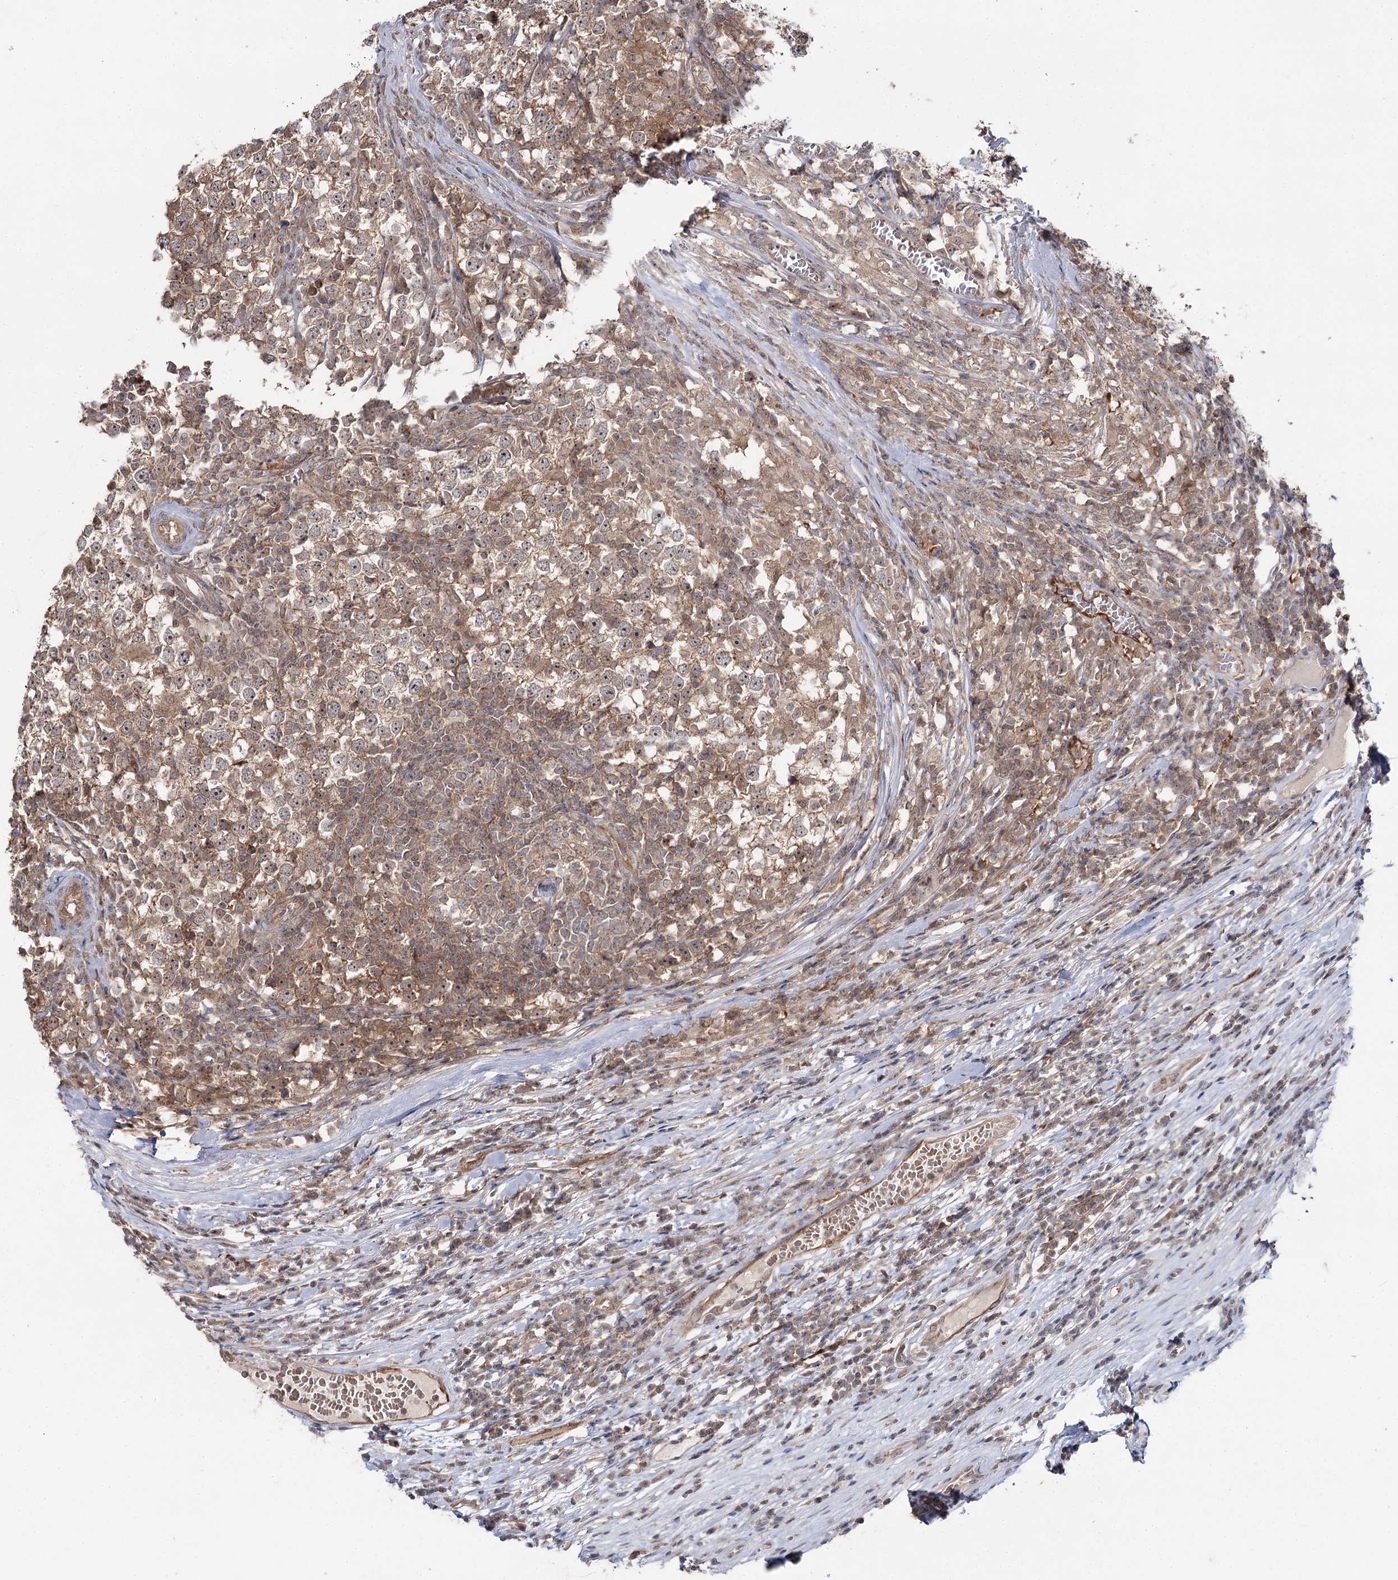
{"staining": {"intensity": "moderate", "quantity": ">75%", "location": "cytoplasmic/membranous"}, "tissue": "testis cancer", "cell_type": "Tumor cells", "image_type": "cancer", "snomed": [{"axis": "morphology", "description": "Seminoma, NOS"}, {"axis": "topography", "description": "Testis"}], "caption": "Testis cancer was stained to show a protein in brown. There is medium levels of moderate cytoplasmic/membranous positivity in approximately >75% of tumor cells.", "gene": "WDR44", "patient": {"sex": "male", "age": 65}}